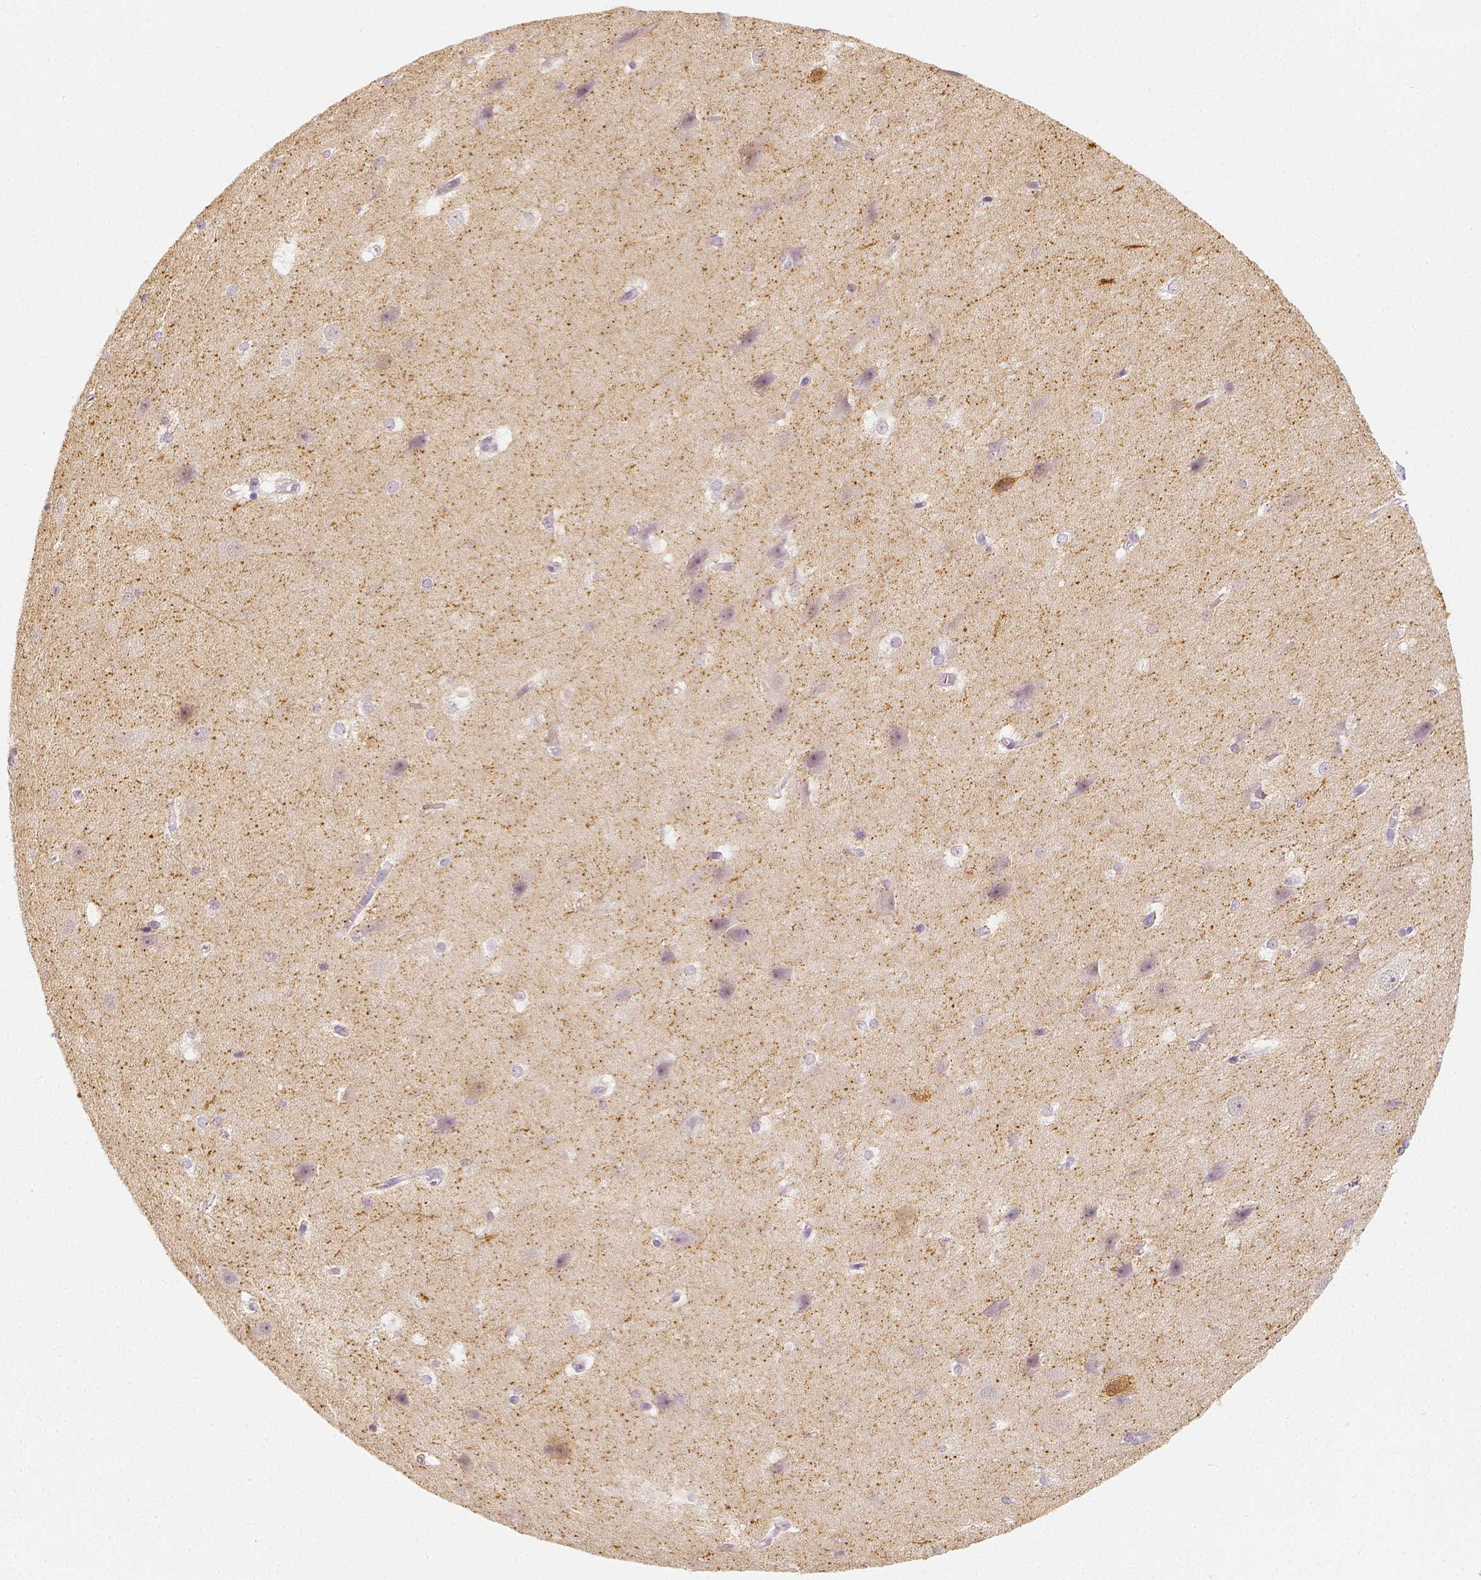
{"staining": {"intensity": "negative", "quantity": "none", "location": "none"}, "tissue": "hippocampus", "cell_type": "Glial cells", "image_type": "normal", "snomed": [{"axis": "morphology", "description": "Normal tissue, NOS"}, {"axis": "topography", "description": "Cerebral cortex"}, {"axis": "topography", "description": "Hippocampus"}], "caption": "A high-resolution histopathology image shows immunohistochemistry (IHC) staining of unremarkable hippocampus, which shows no significant positivity in glial cells.", "gene": "NECAB2", "patient": {"sex": "female", "age": 19}}